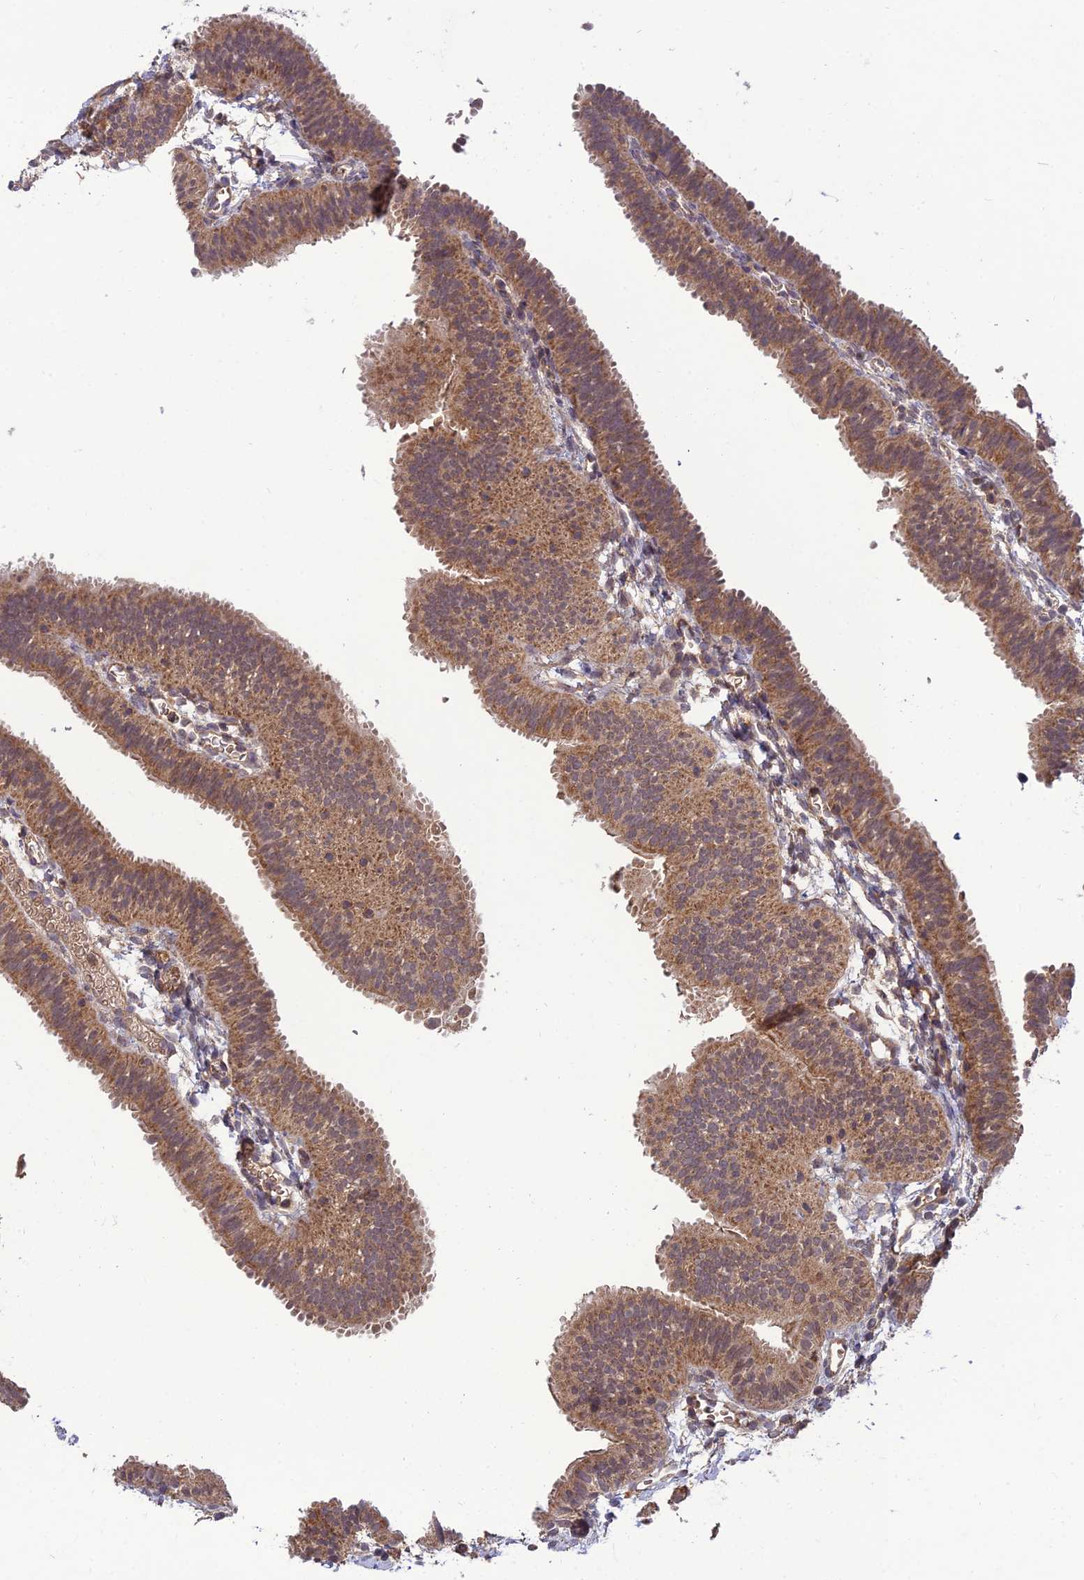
{"staining": {"intensity": "moderate", "quantity": ">75%", "location": "cytoplasmic/membranous"}, "tissue": "fallopian tube", "cell_type": "Glandular cells", "image_type": "normal", "snomed": [{"axis": "morphology", "description": "Normal tissue, NOS"}, {"axis": "topography", "description": "Fallopian tube"}], "caption": "Moderate cytoplasmic/membranous protein expression is seen in about >75% of glandular cells in fallopian tube.", "gene": "NDUFC1", "patient": {"sex": "female", "age": 35}}